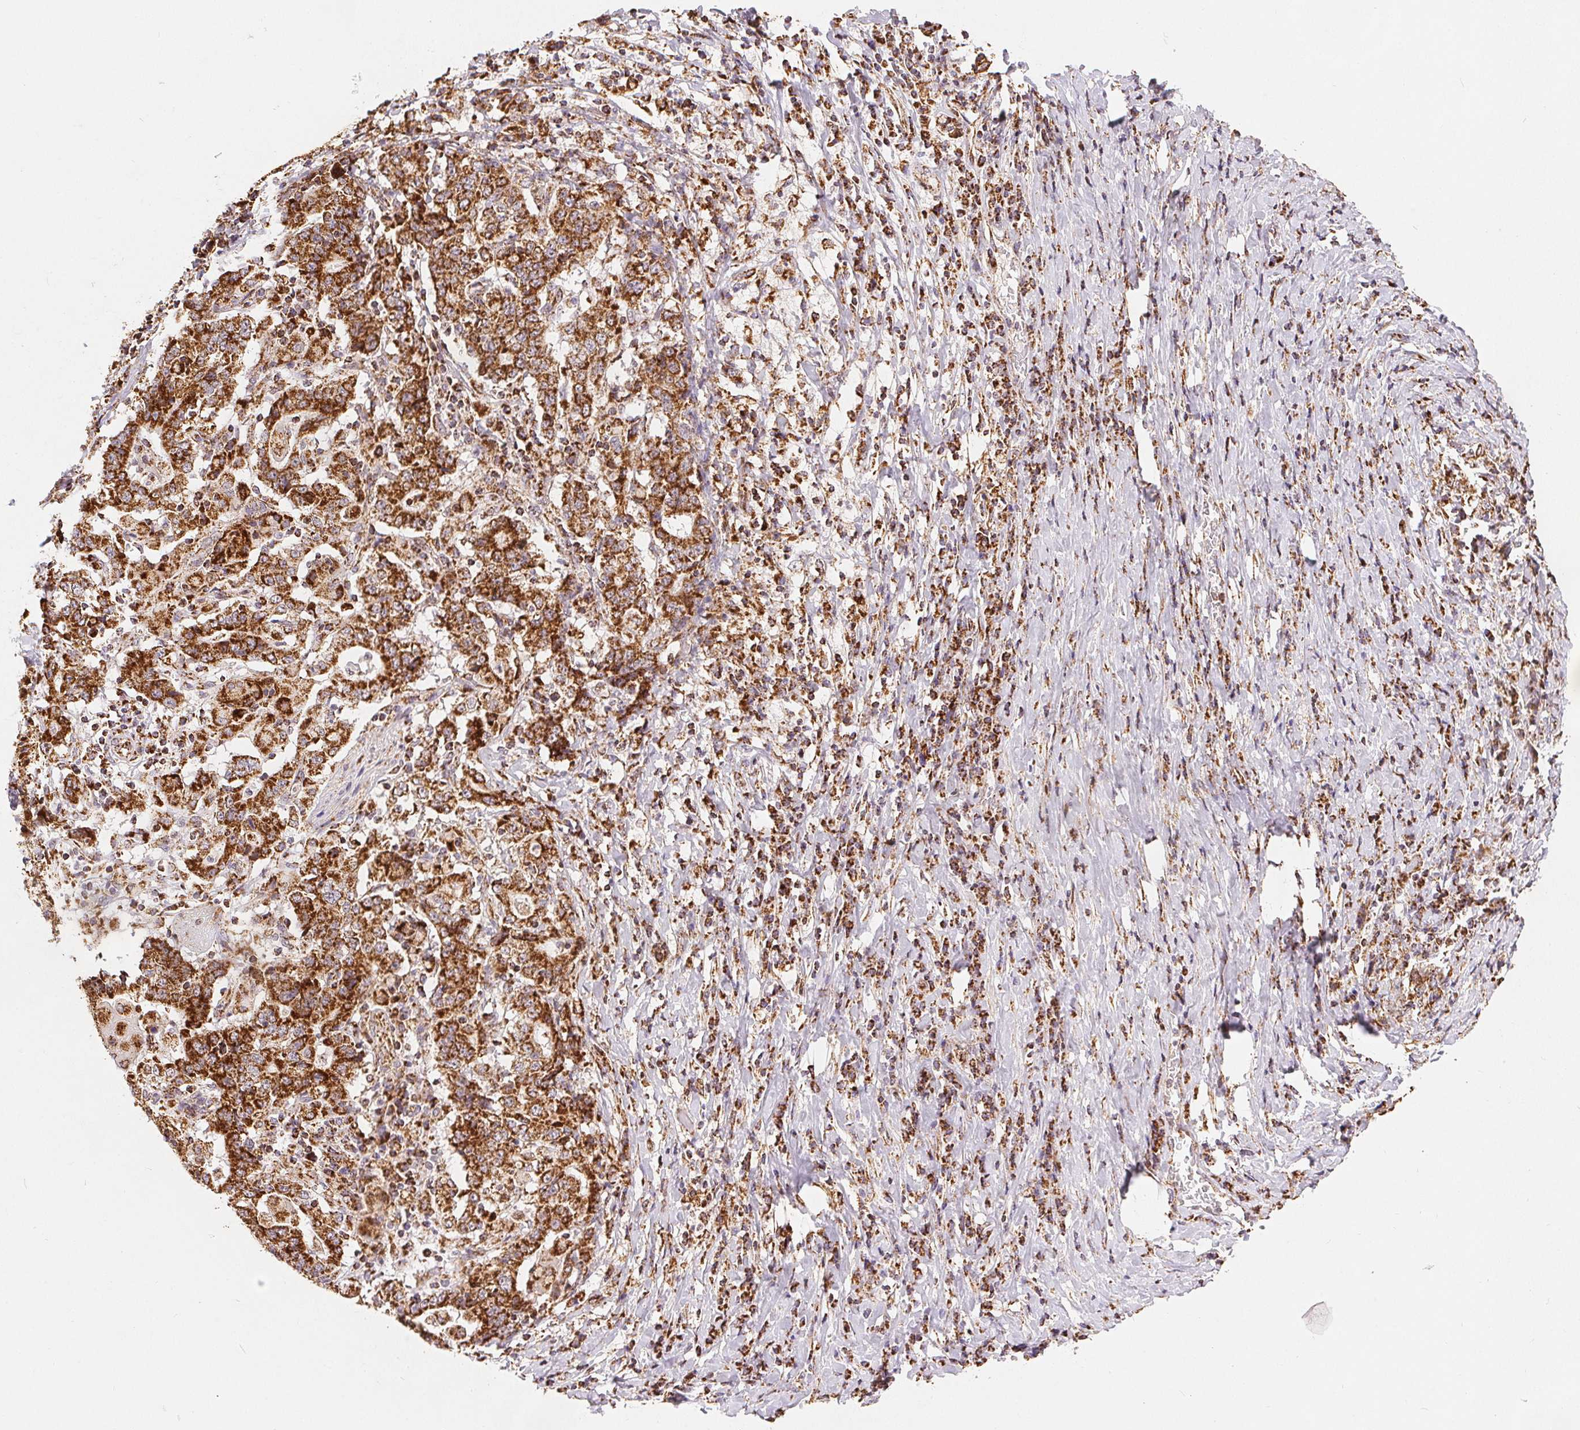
{"staining": {"intensity": "strong", "quantity": ">75%", "location": "cytoplasmic/membranous"}, "tissue": "stomach cancer", "cell_type": "Tumor cells", "image_type": "cancer", "snomed": [{"axis": "morphology", "description": "Normal tissue, NOS"}, {"axis": "morphology", "description": "Adenocarcinoma, NOS"}, {"axis": "topography", "description": "Stomach, upper"}, {"axis": "topography", "description": "Stomach"}], "caption": "Immunohistochemical staining of human stomach adenocarcinoma demonstrates high levels of strong cytoplasmic/membranous expression in about >75% of tumor cells. (DAB (3,3'-diaminobenzidine) IHC, brown staining for protein, blue staining for nuclei).", "gene": "SDHB", "patient": {"sex": "male", "age": 59}}